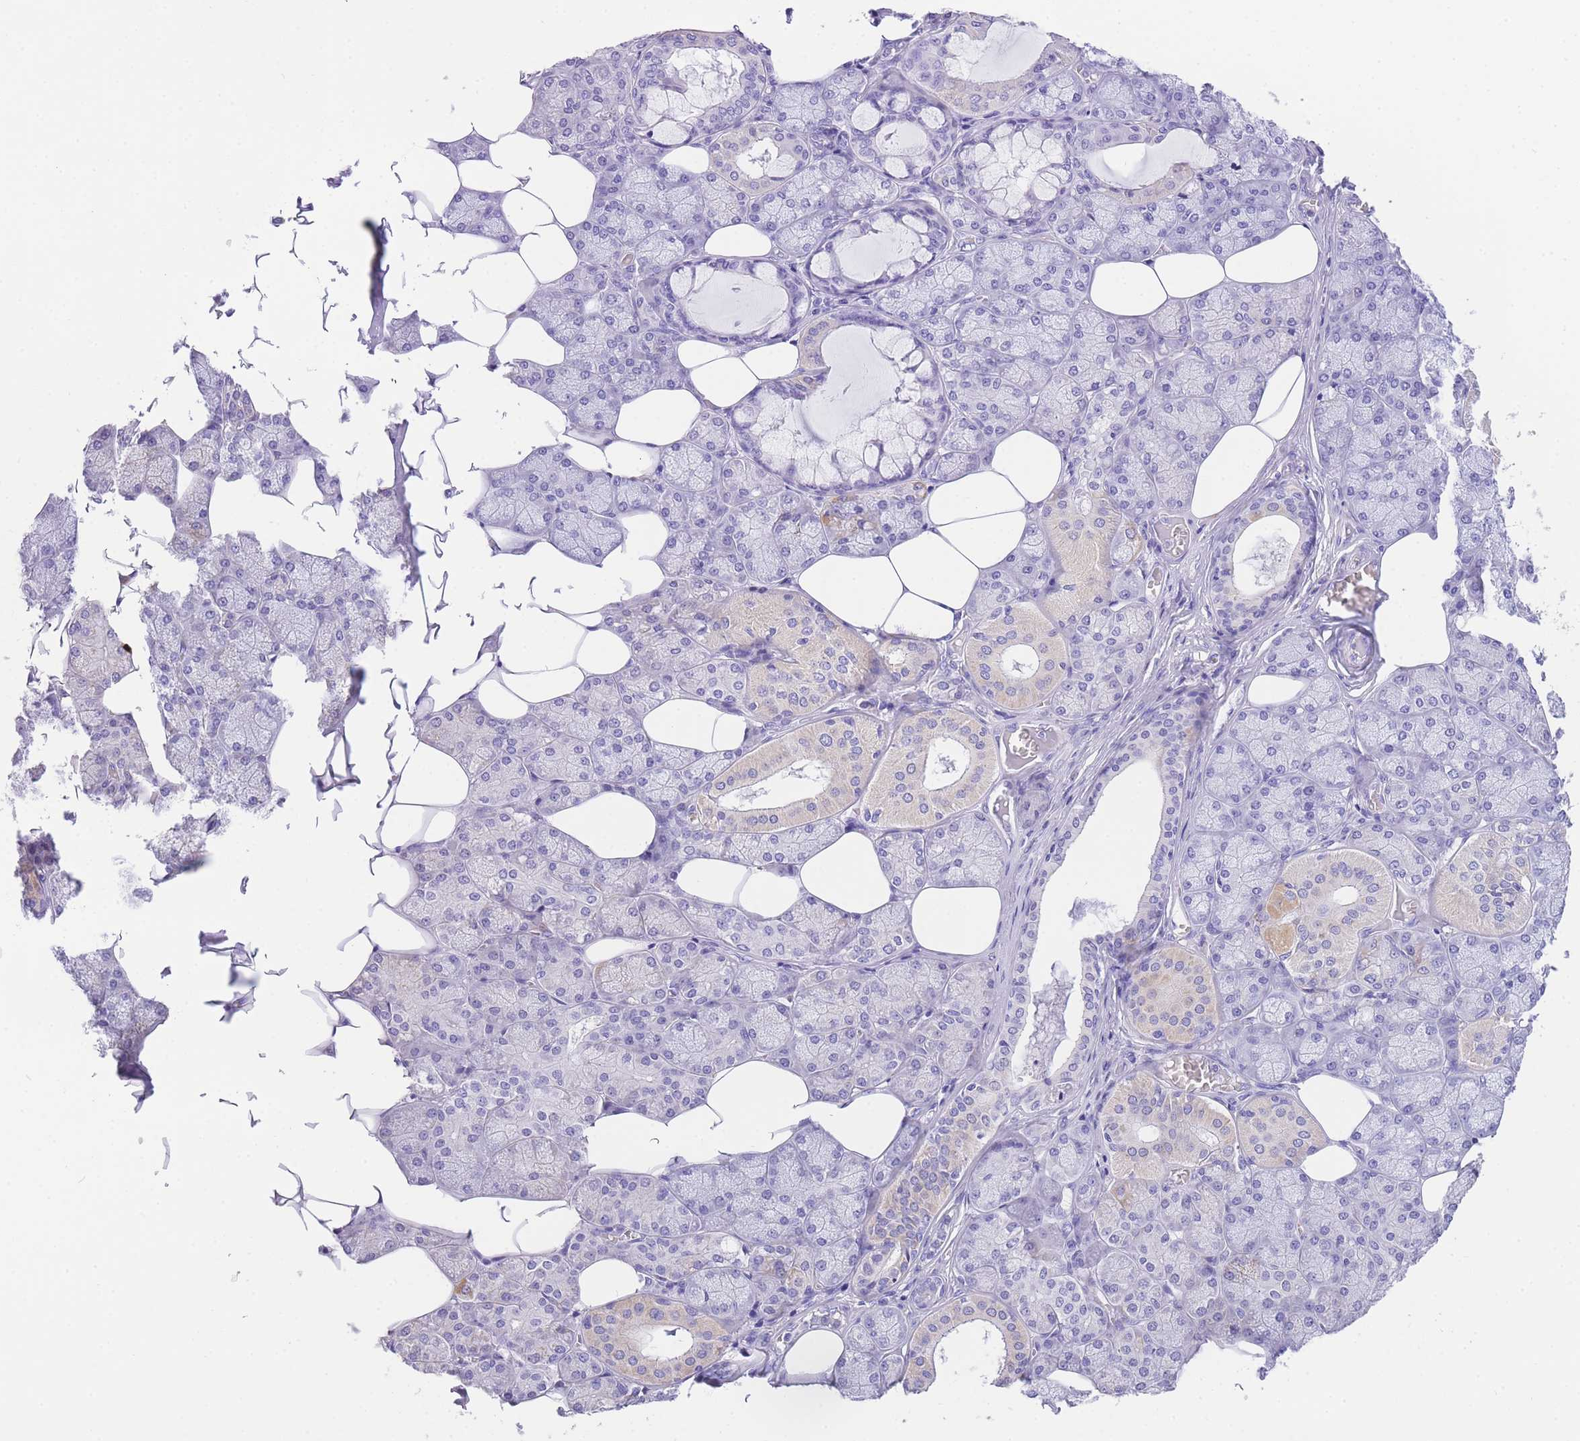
{"staining": {"intensity": "strong", "quantity": "<25%", "location": "cytoplasmic/membranous"}, "tissue": "salivary gland", "cell_type": "Glandular cells", "image_type": "normal", "snomed": [{"axis": "morphology", "description": "Normal tissue, NOS"}, {"axis": "topography", "description": "Salivary gland"}], "caption": "A high-resolution photomicrograph shows IHC staining of normal salivary gland, which displays strong cytoplasmic/membranous expression in approximately <25% of glandular cells.", "gene": "NKD2", "patient": {"sex": "male", "age": 62}}